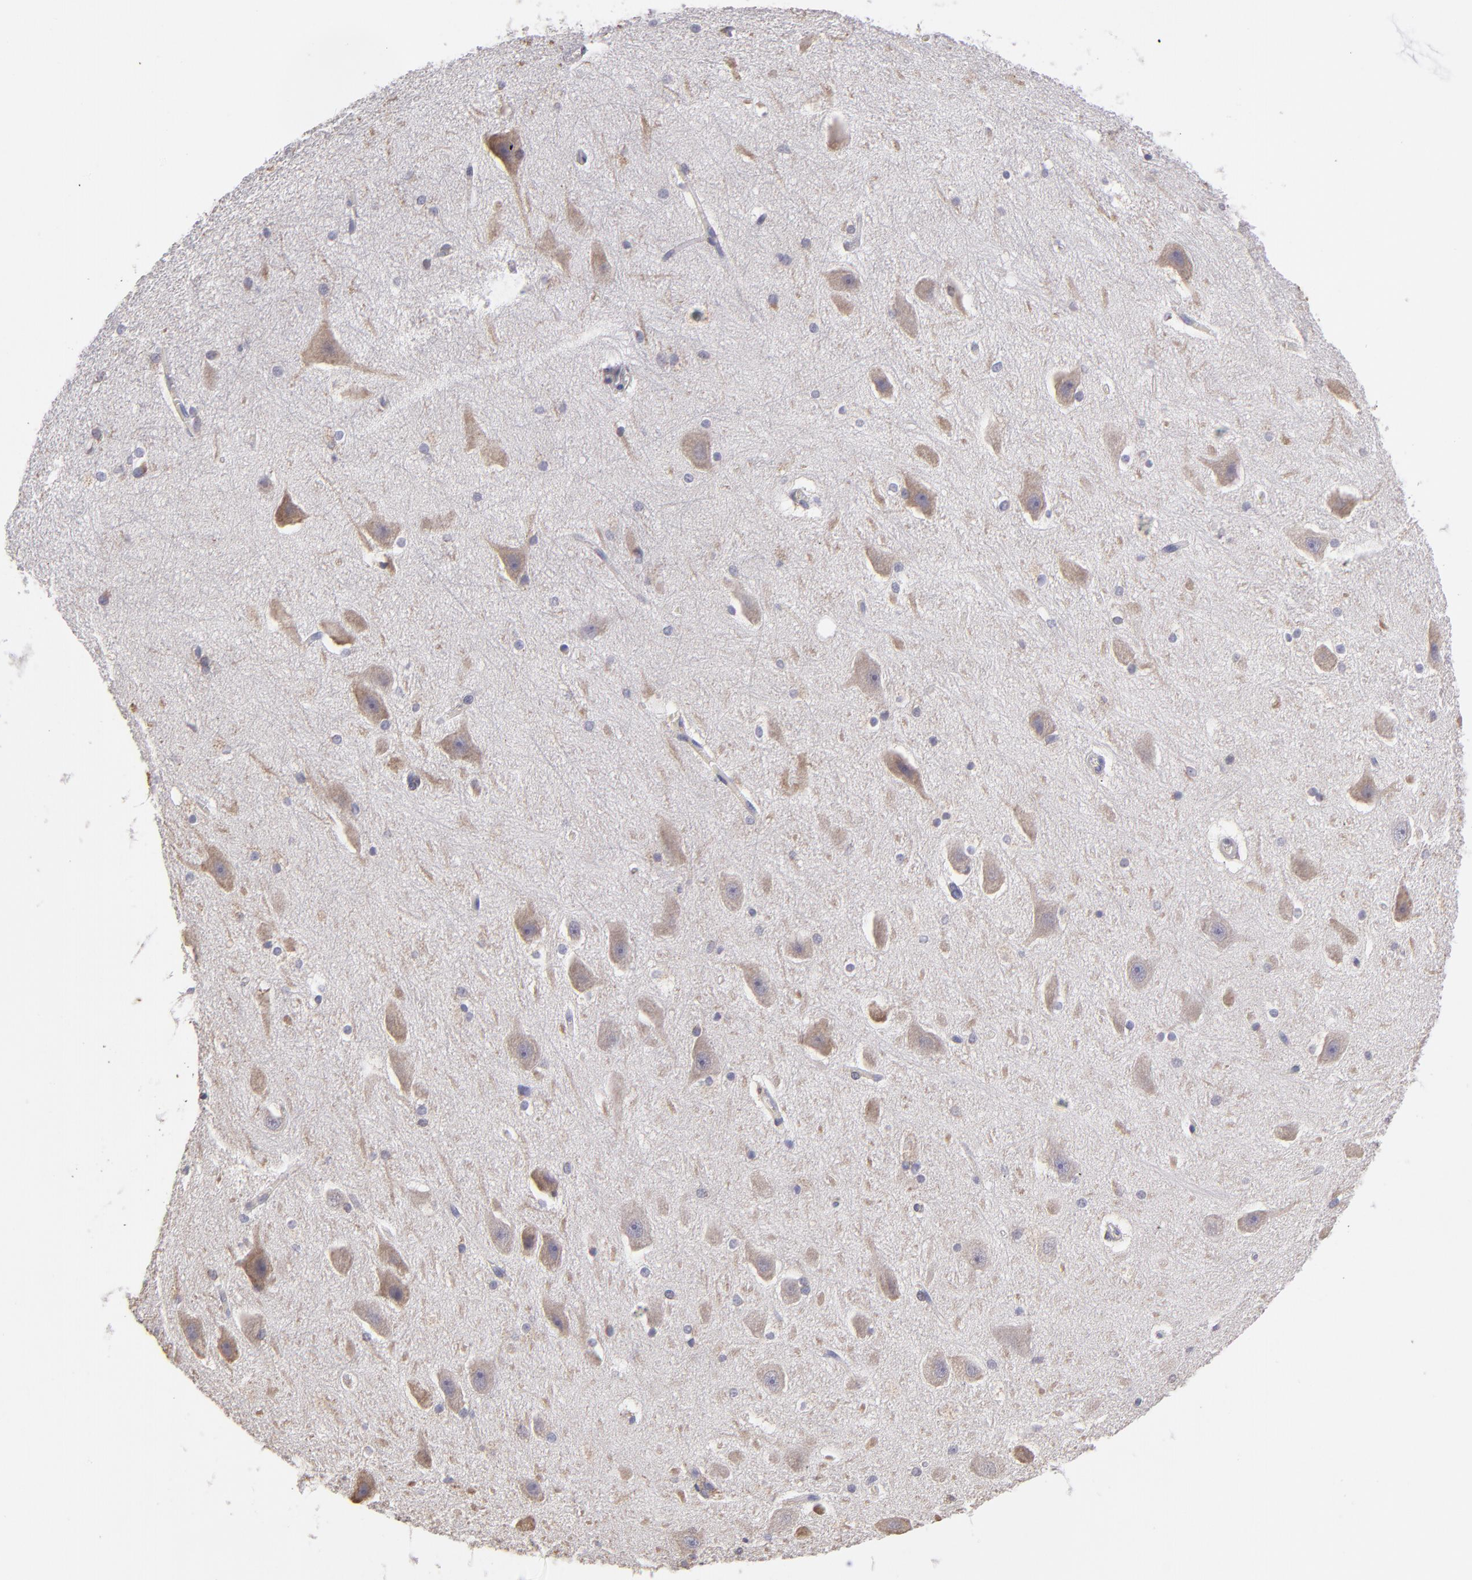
{"staining": {"intensity": "negative", "quantity": "none", "location": "none"}, "tissue": "hippocampus", "cell_type": "Glial cells", "image_type": "normal", "snomed": [{"axis": "morphology", "description": "Normal tissue, NOS"}, {"axis": "topography", "description": "Hippocampus"}], "caption": "Immunohistochemistry photomicrograph of normal hippocampus: hippocampus stained with DAB (3,3'-diaminobenzidine) displays no significant protein positivity in glial cells.", "gene": "CALR", "patient": {"sex": "female", "age": 19}}